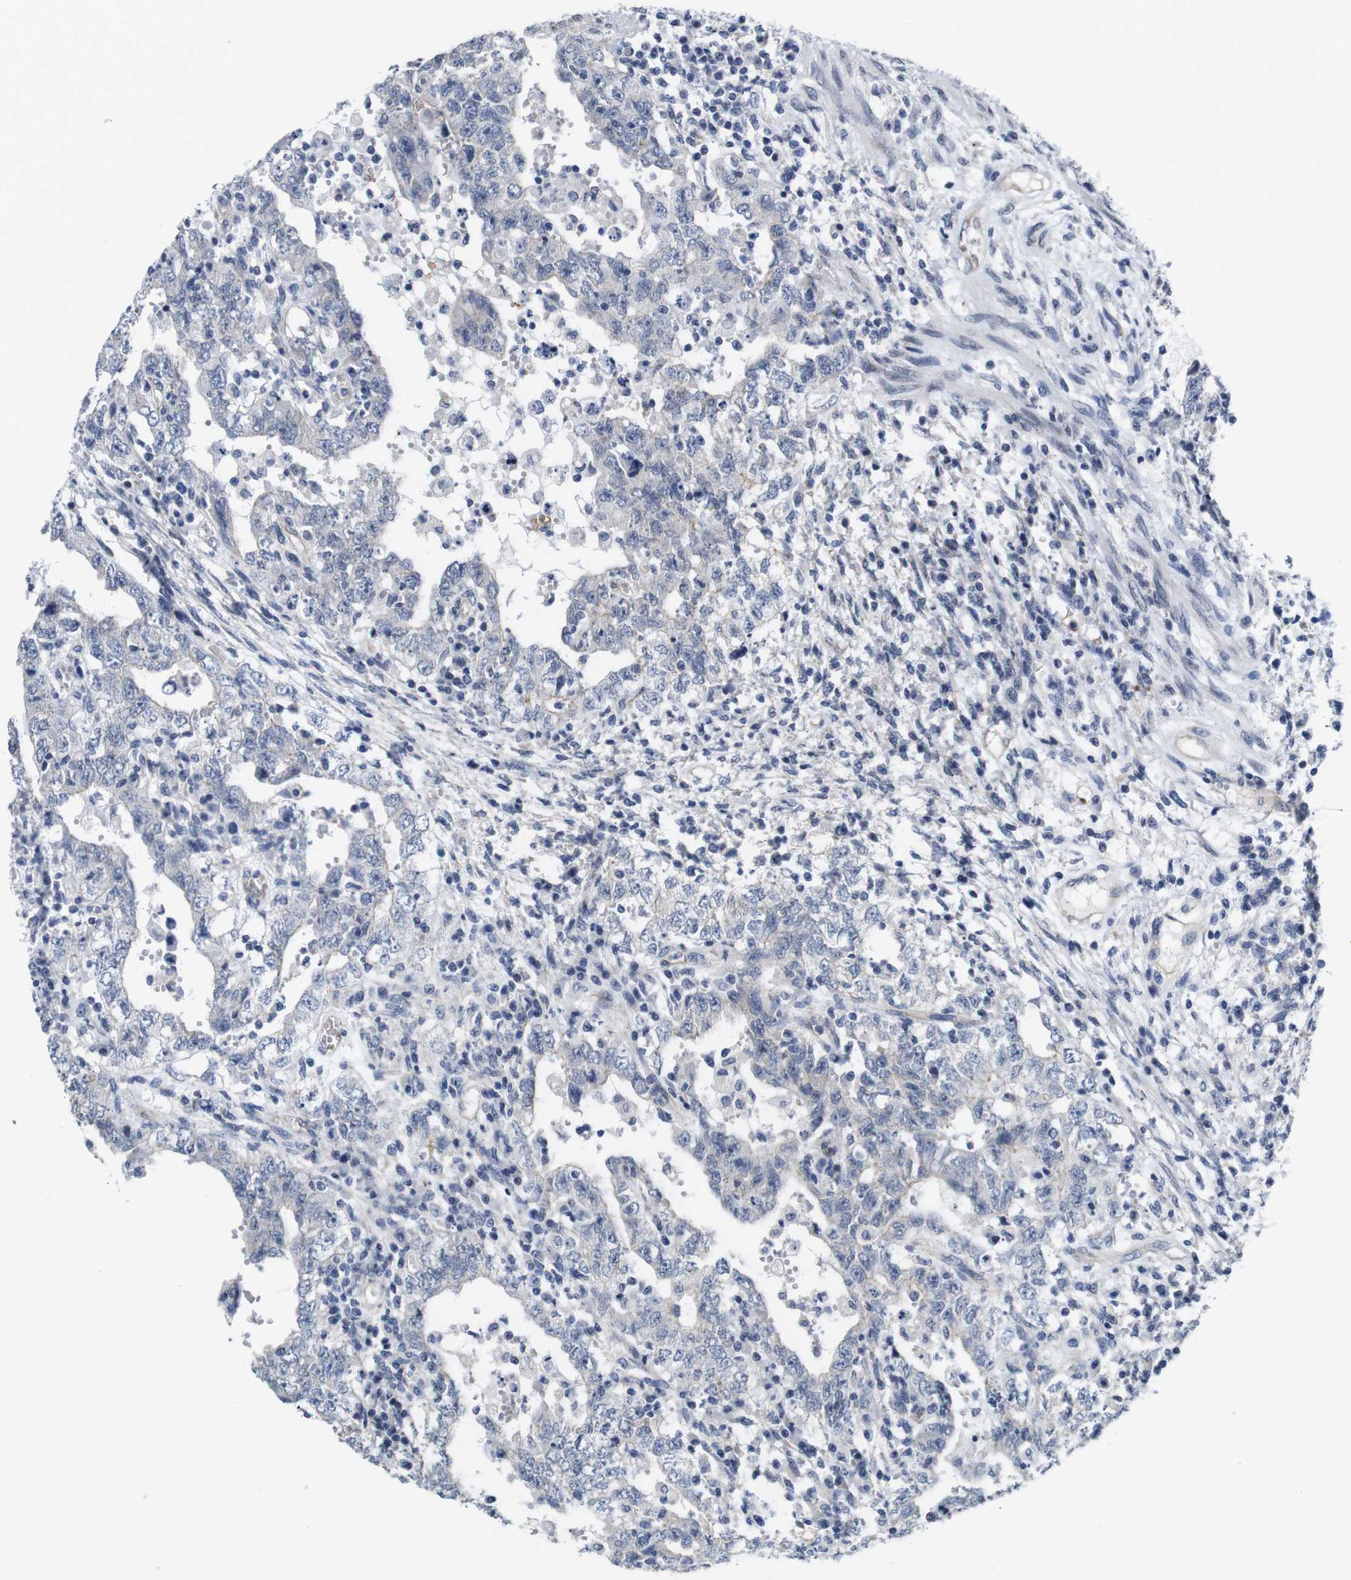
{"staining": {"intensity": "negative", "quantity": "none", "location": "none"}, "tissue": "testis cancer", "cell_type": "Tumor cells", "image_type": "cancer", "snomed": [{"axis": "morphology", "description": "Carcinoma, Embryonal, NOS"}, {"axis": "topography", "description": "Testis"}], "caption": "The image demonstrates no significant expression in tumor cells of testis cancer.", "gene": "SOCS3", "patient": {"sex": "male", "age": 26}}